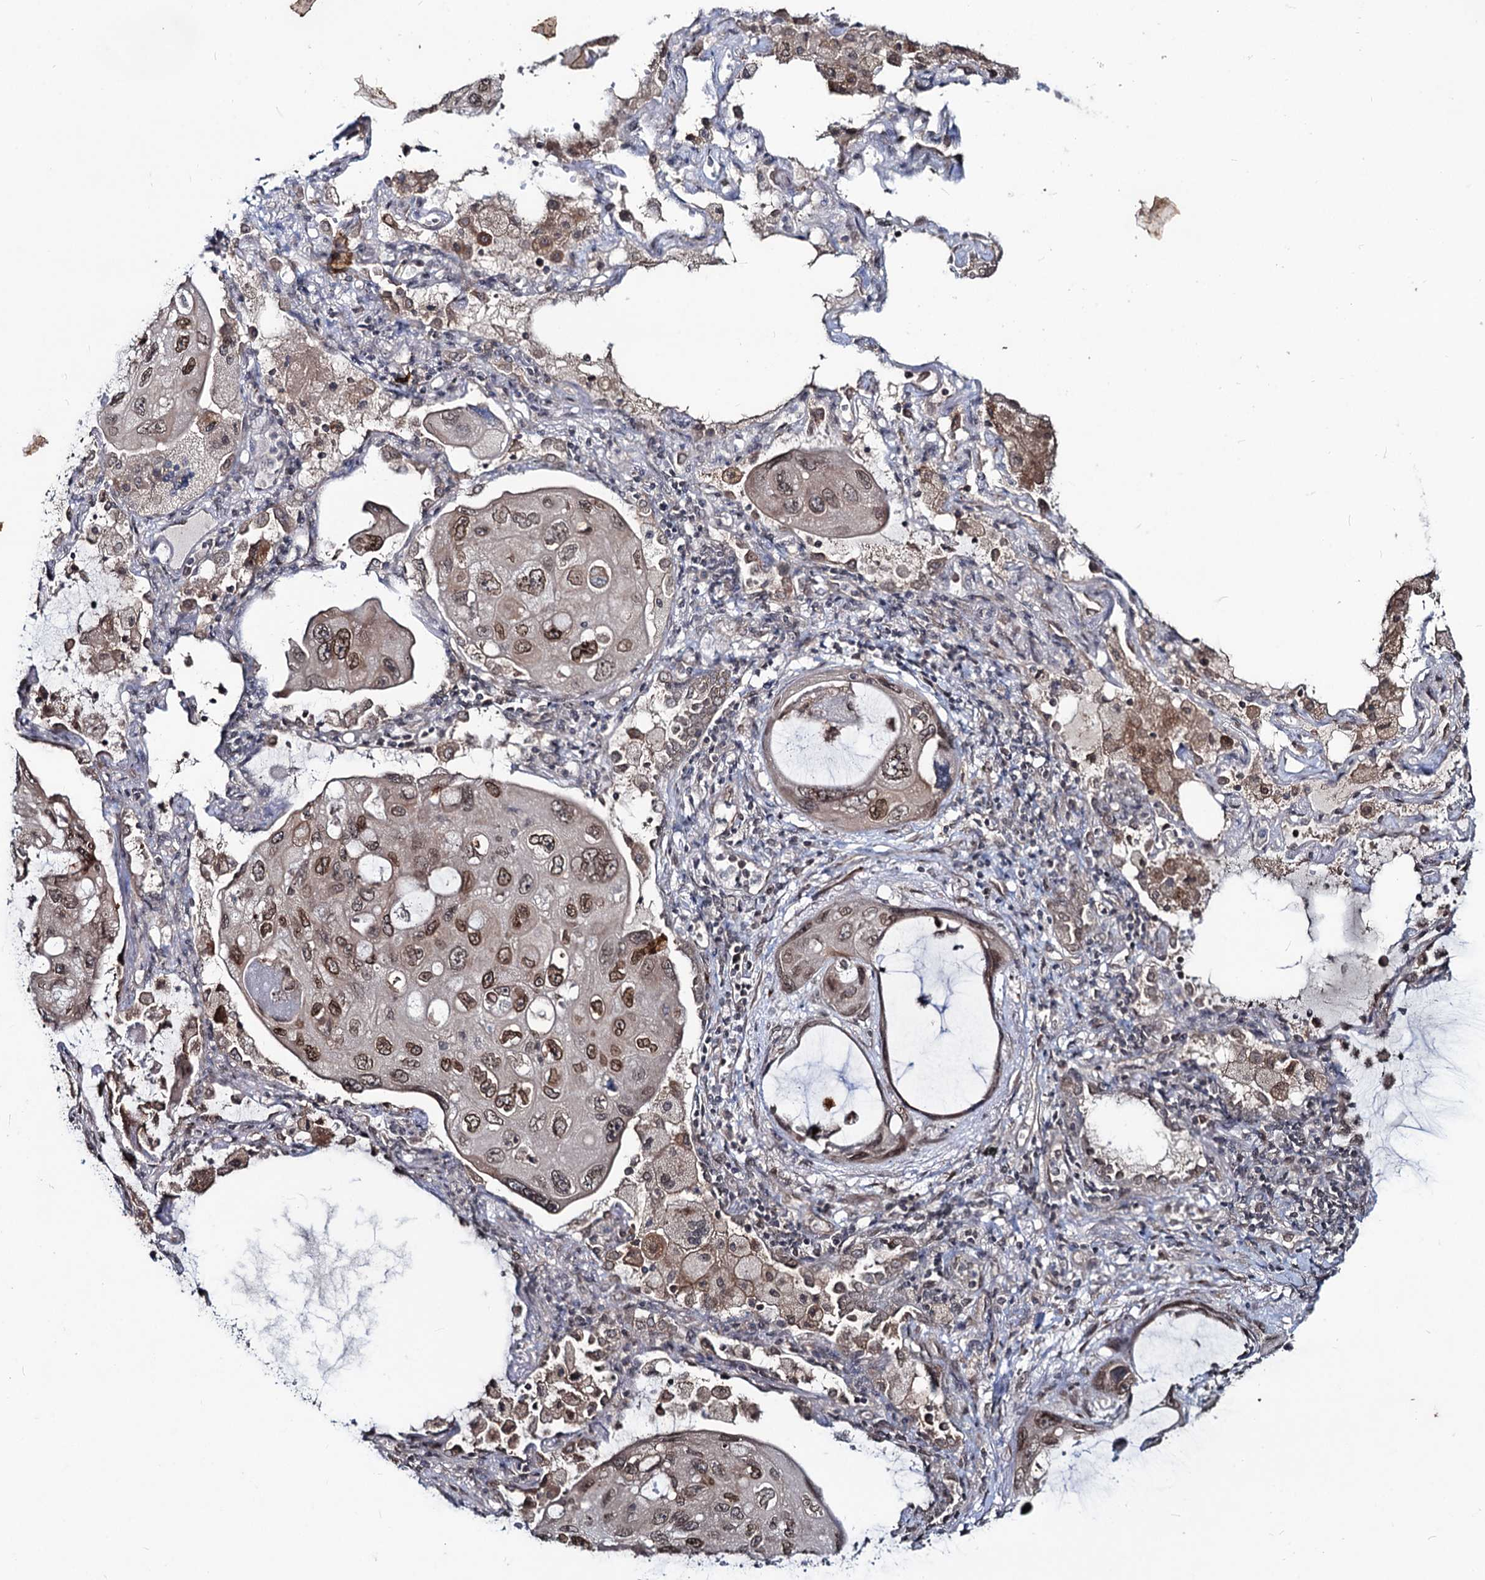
{"staining": {"intensity": "moderate", "quantity": ">75%", "location": "cytoplasmic/membranous,nuclear"}, "tissue": "lung cancer", "cell_type": "Tumor cells", "image_type": "cancer", "snomed": [{"axis": "morphology", "description": "Squamous cell carcinoma, NOS"}, {"axis": "topography", "description": "Lung"}], "caption": "Tumor cells exhibit medium levels of moderate cytoplasmic/membranous and nuclear positivity in about >75% of cells in human squamous cell carcinoma (lung).", "gene": "RNF6", "patient": {"sex": "female", "age": 73}}